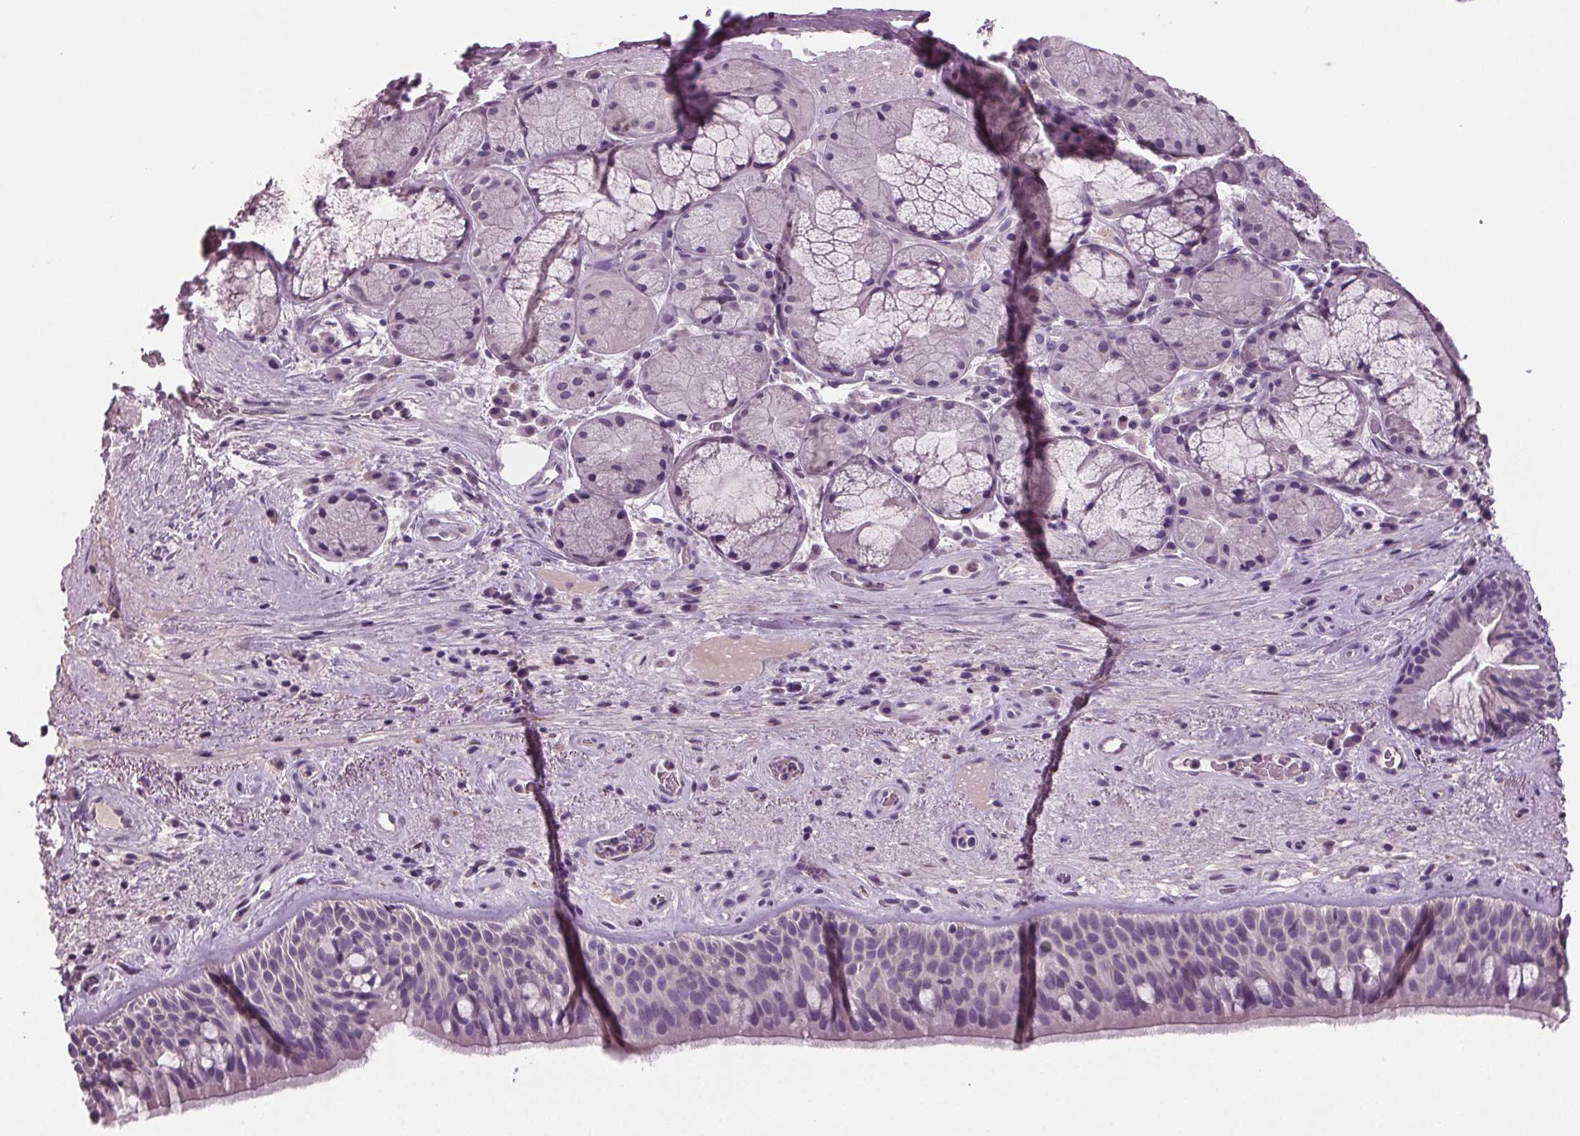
{"staining": {"intensity": "negative", "quantity": "none", "location": "none"}, "tissue": "bronchus", "cell_type": "Respiratory epithelial cells", "image_type": "normal", "snomed": [{"axis": "morphology", "description": "Normal tissue, NOS"}, {"axis": "topography", "description": "Bronchus"}], "caption": "Respiratory epithelial cells are negative for protein expression in unremarkable human bronchus. Brightfield microscopy of IHC stained with DAB (3,3'-diaminobenzidine) (brown) and hematoxylin (blue), captured at high magnification.", "gene": "BHLHE22", "patient": {"sex": "male", "age": 48}}